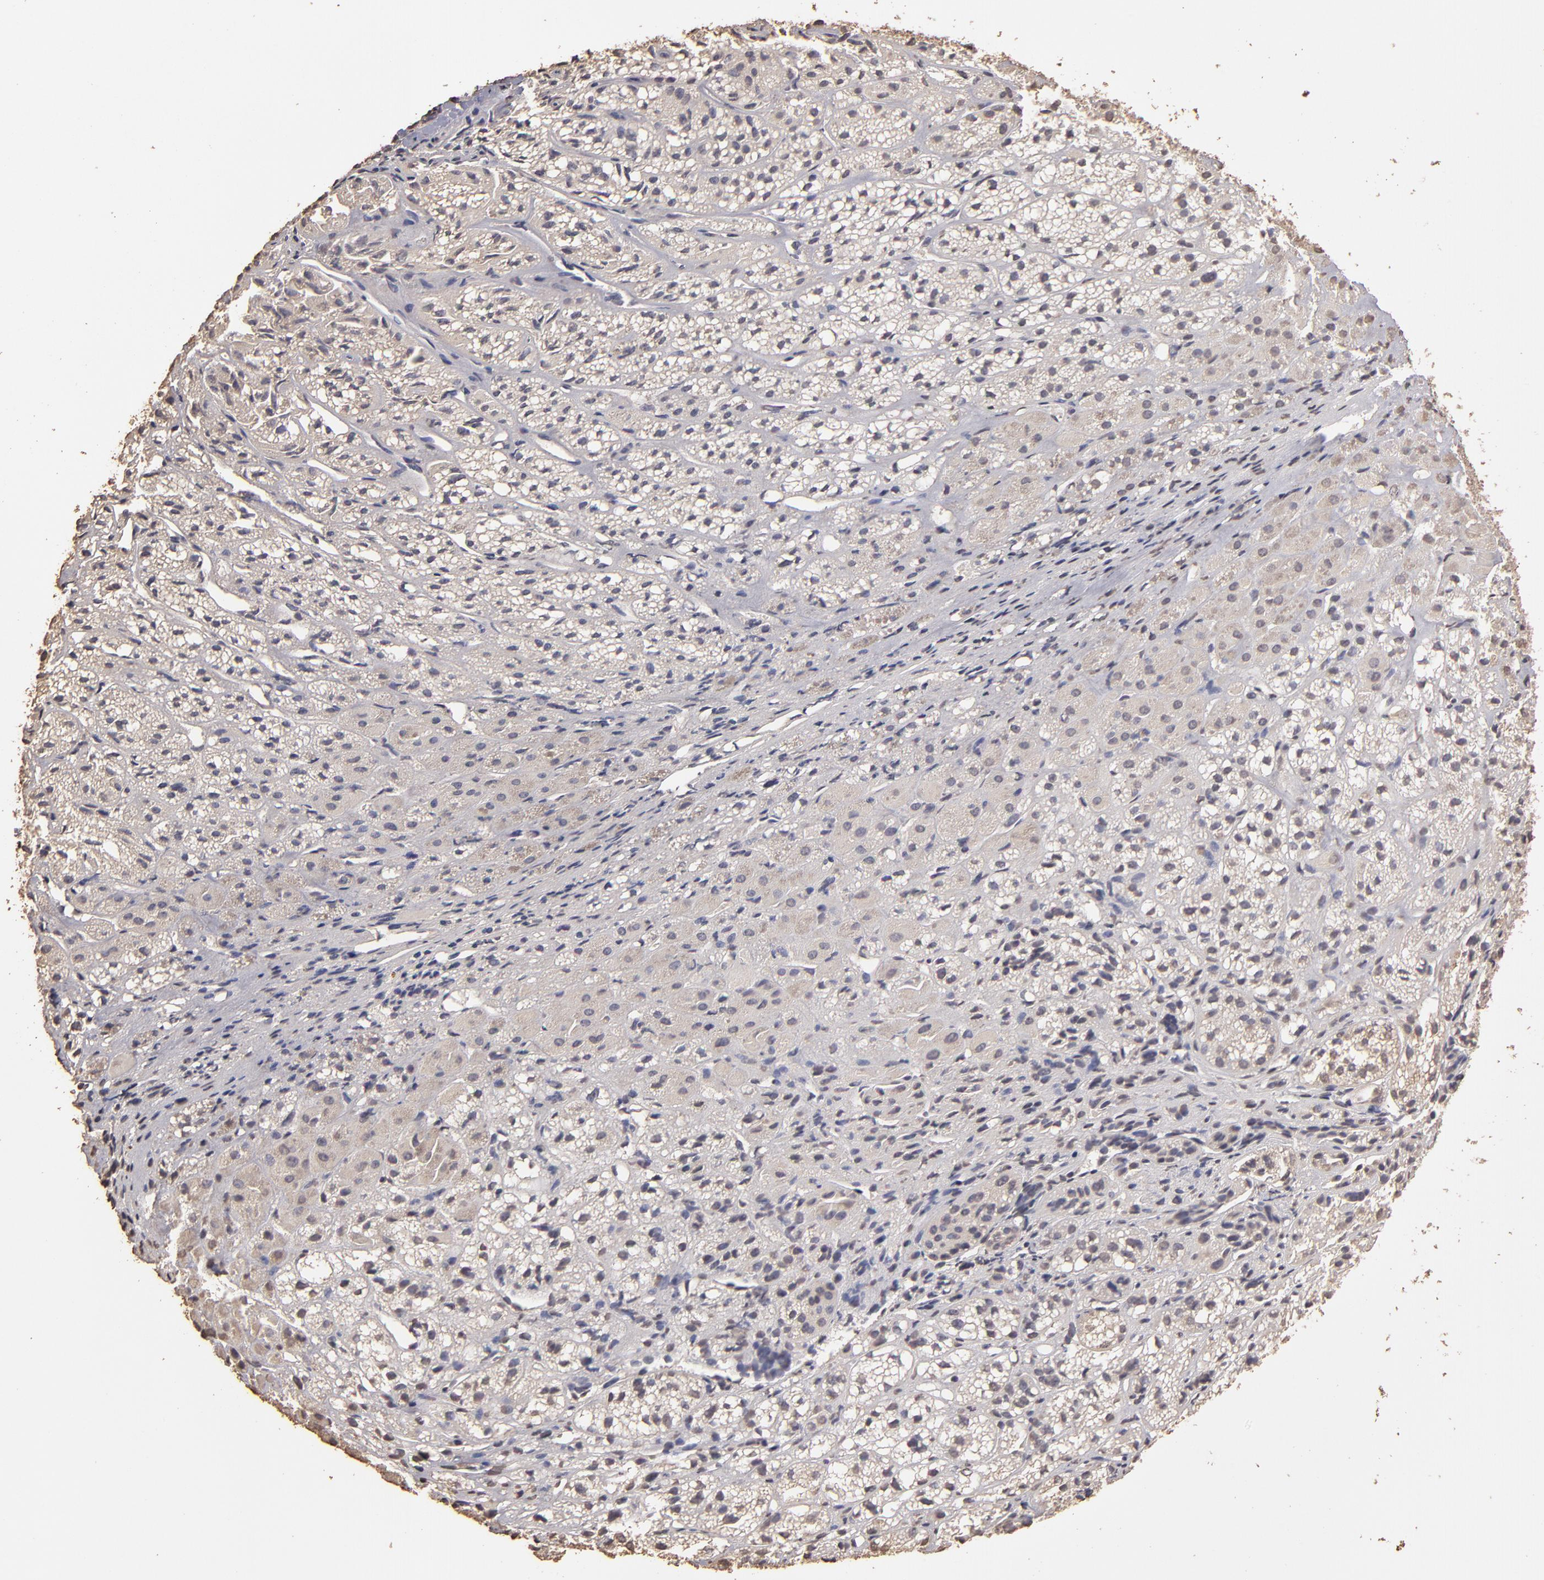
{"staining": {"intensity": "weak", "quantity": "25%-75%", "location": "cytoplasmic/membranous"}, "tissue": "adrenal gland", "cell_type": "Glandular cells", "image_type": "normal", "snomed": [{"axis": "morphology", "description": "Normal tissue, NOS"}, {"axis": "topography", "description": "Adrenal gland"}], "caption": "Glandular cells exhibit weak cytoplasmic/membranous positivity in about 25%-75% of cells in benign adrenal gland.", "gene": "OPHN1", "patient": {"sex": "female", "age": 71}}